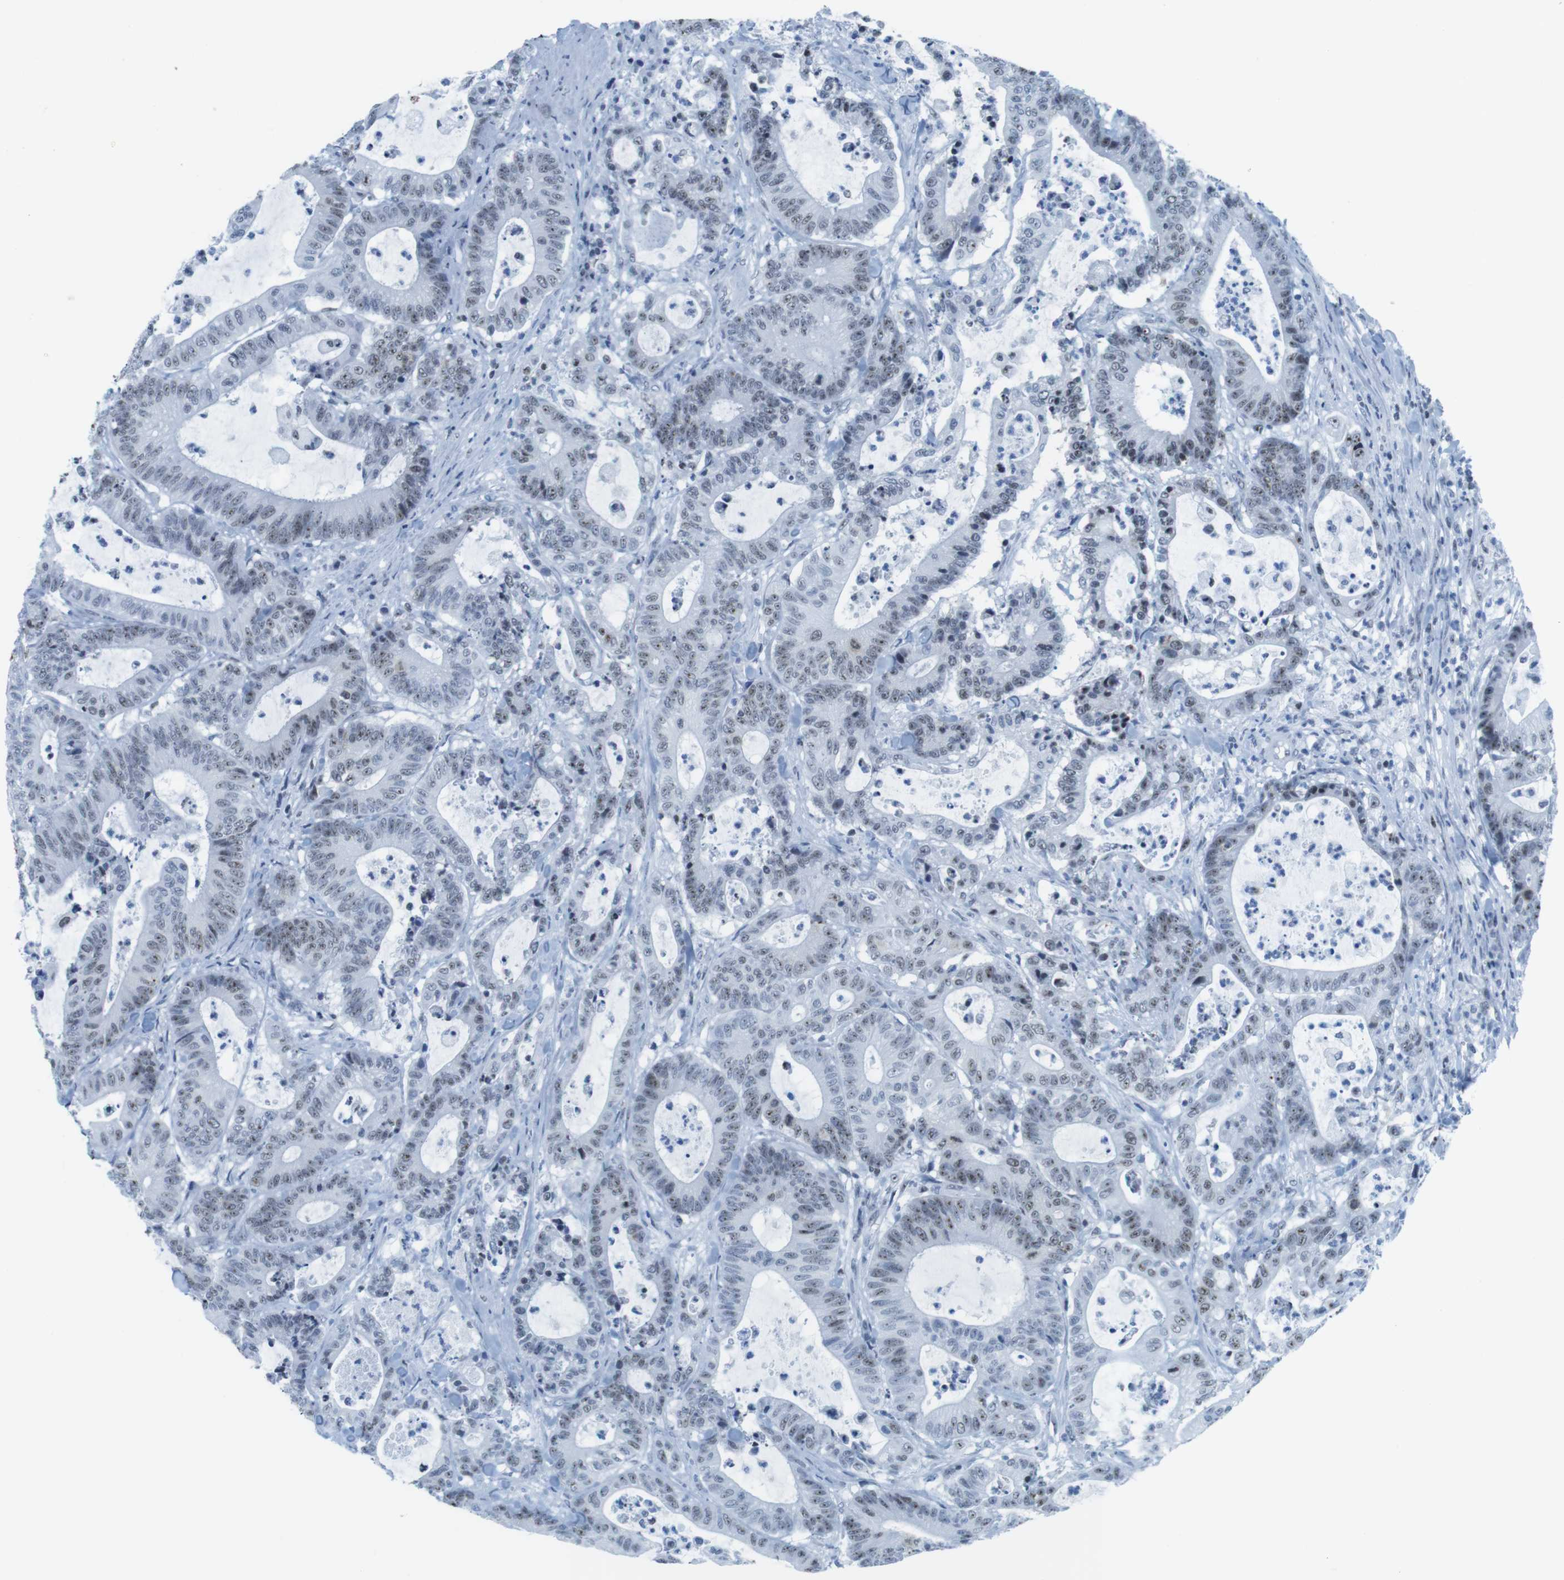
{"staining": {"intensity": "moderate", "quantity": "25%-75%", "location": "nuclear"}, "tissue": "colorectal cancer", "cell_type": "Tumor cells", "image_type": "cancer", "snomed": [{"axis": "morphology", "description": "Adenocarcinoma, NOS"}, {"axis": "topography", "description": "Colon"}], "caption": "Immunohistochemistry (IHC) (DAB) staining of human colorectal cancer exhibits moderate nuclear protein staining in about 25%-75% of tumor cells.", "gene": "NIFK", "patient": {"sex": "female", "age": 84}}